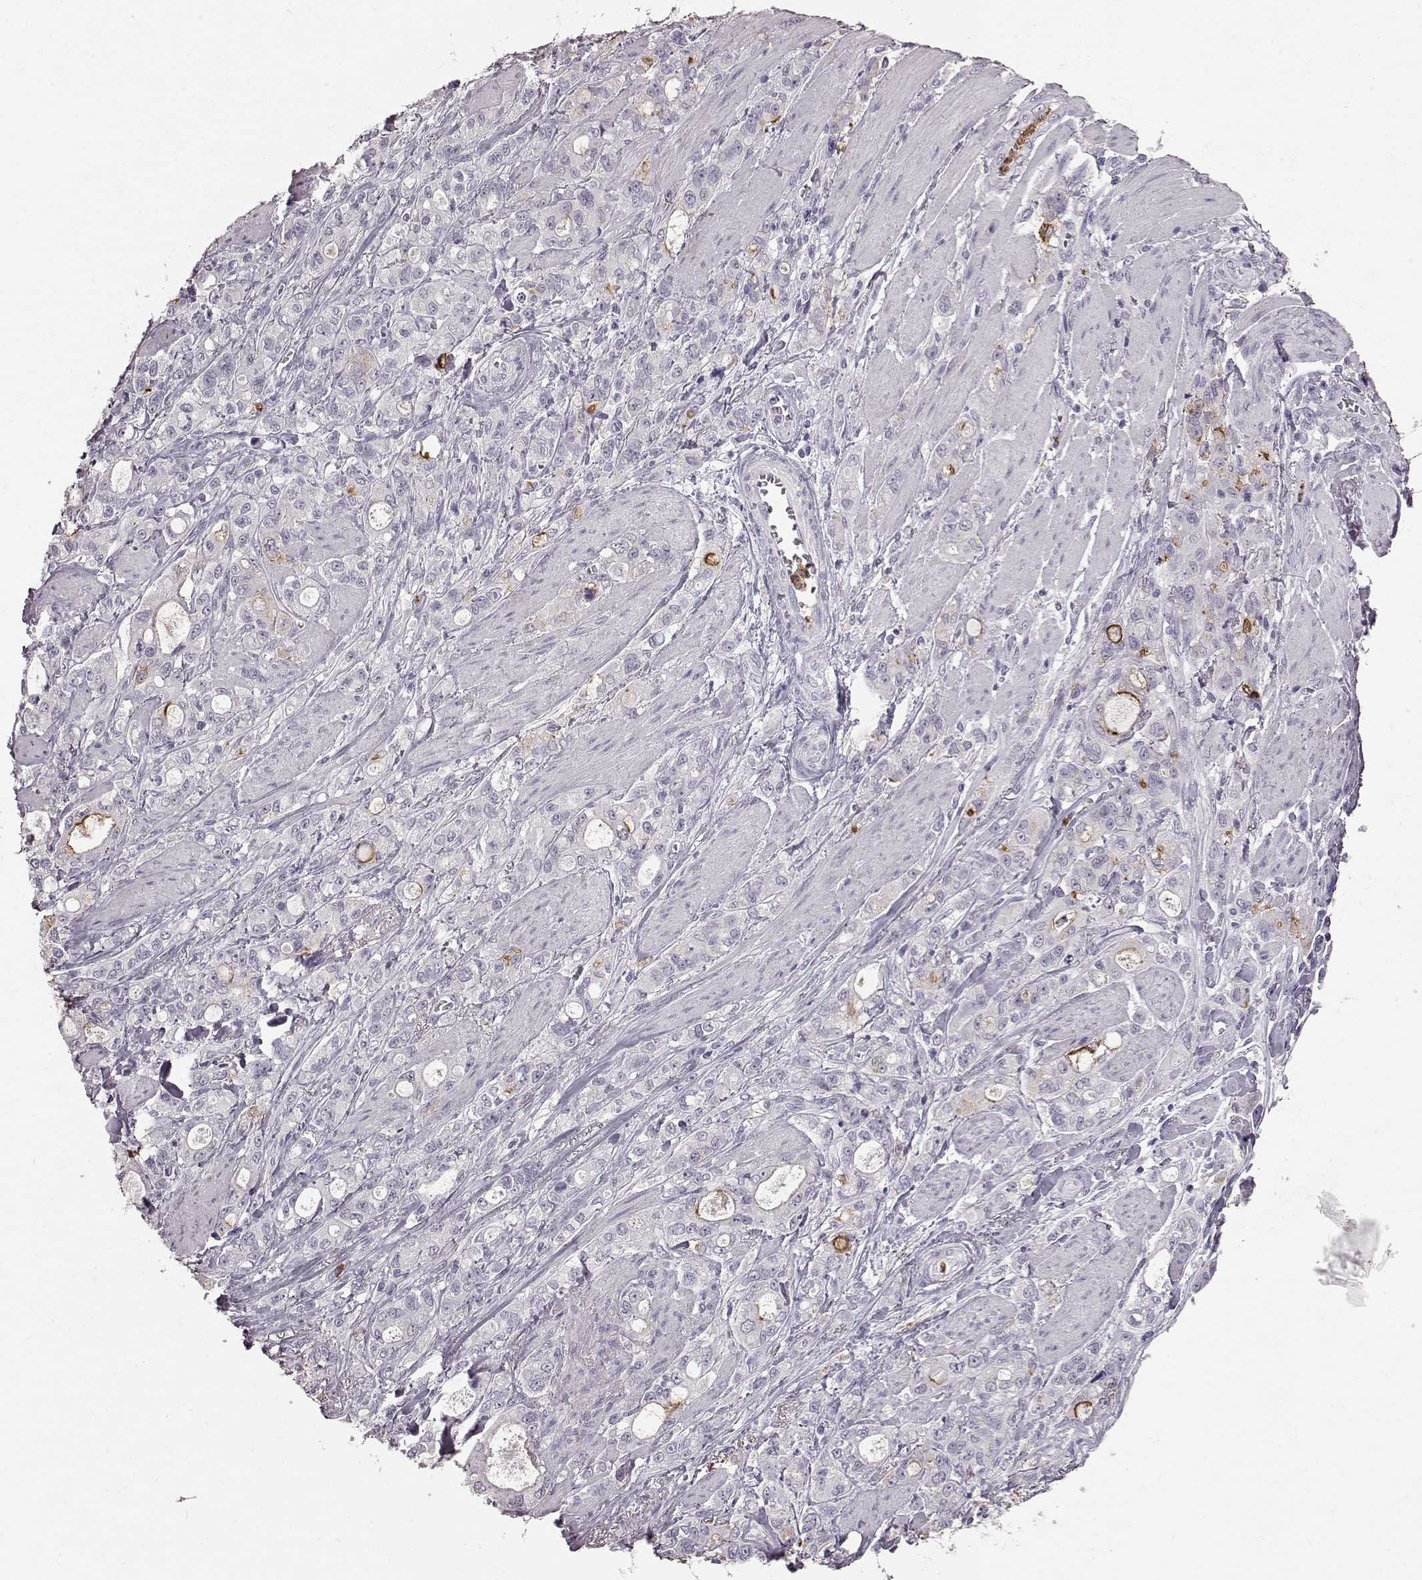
{"staining": {"intensity": "negative", "quantity": "none", "location": "none"}, "tissue": "stomach cancer", "cell_type": "Tumor cells", "image_type": "cancer", "snomed": [{"axis": "morphology", "description": "Adenocarcinoma, NOS"}, {"axis": "topography", "description": "Stomach"}], "caption": "IHC histopathology image of neoplastic tissue: stomach cancer (adenocarcinoma) stained with DAB (3,3'-diaminobenzidine) shows no significant protein staining in tumor cells. (DAB (3,3'-diaminobenzidine) immunohistochemistry (IHC), high magnification).", "gene": "FUT4", "patient": {"sex": "male", "age": 63}}